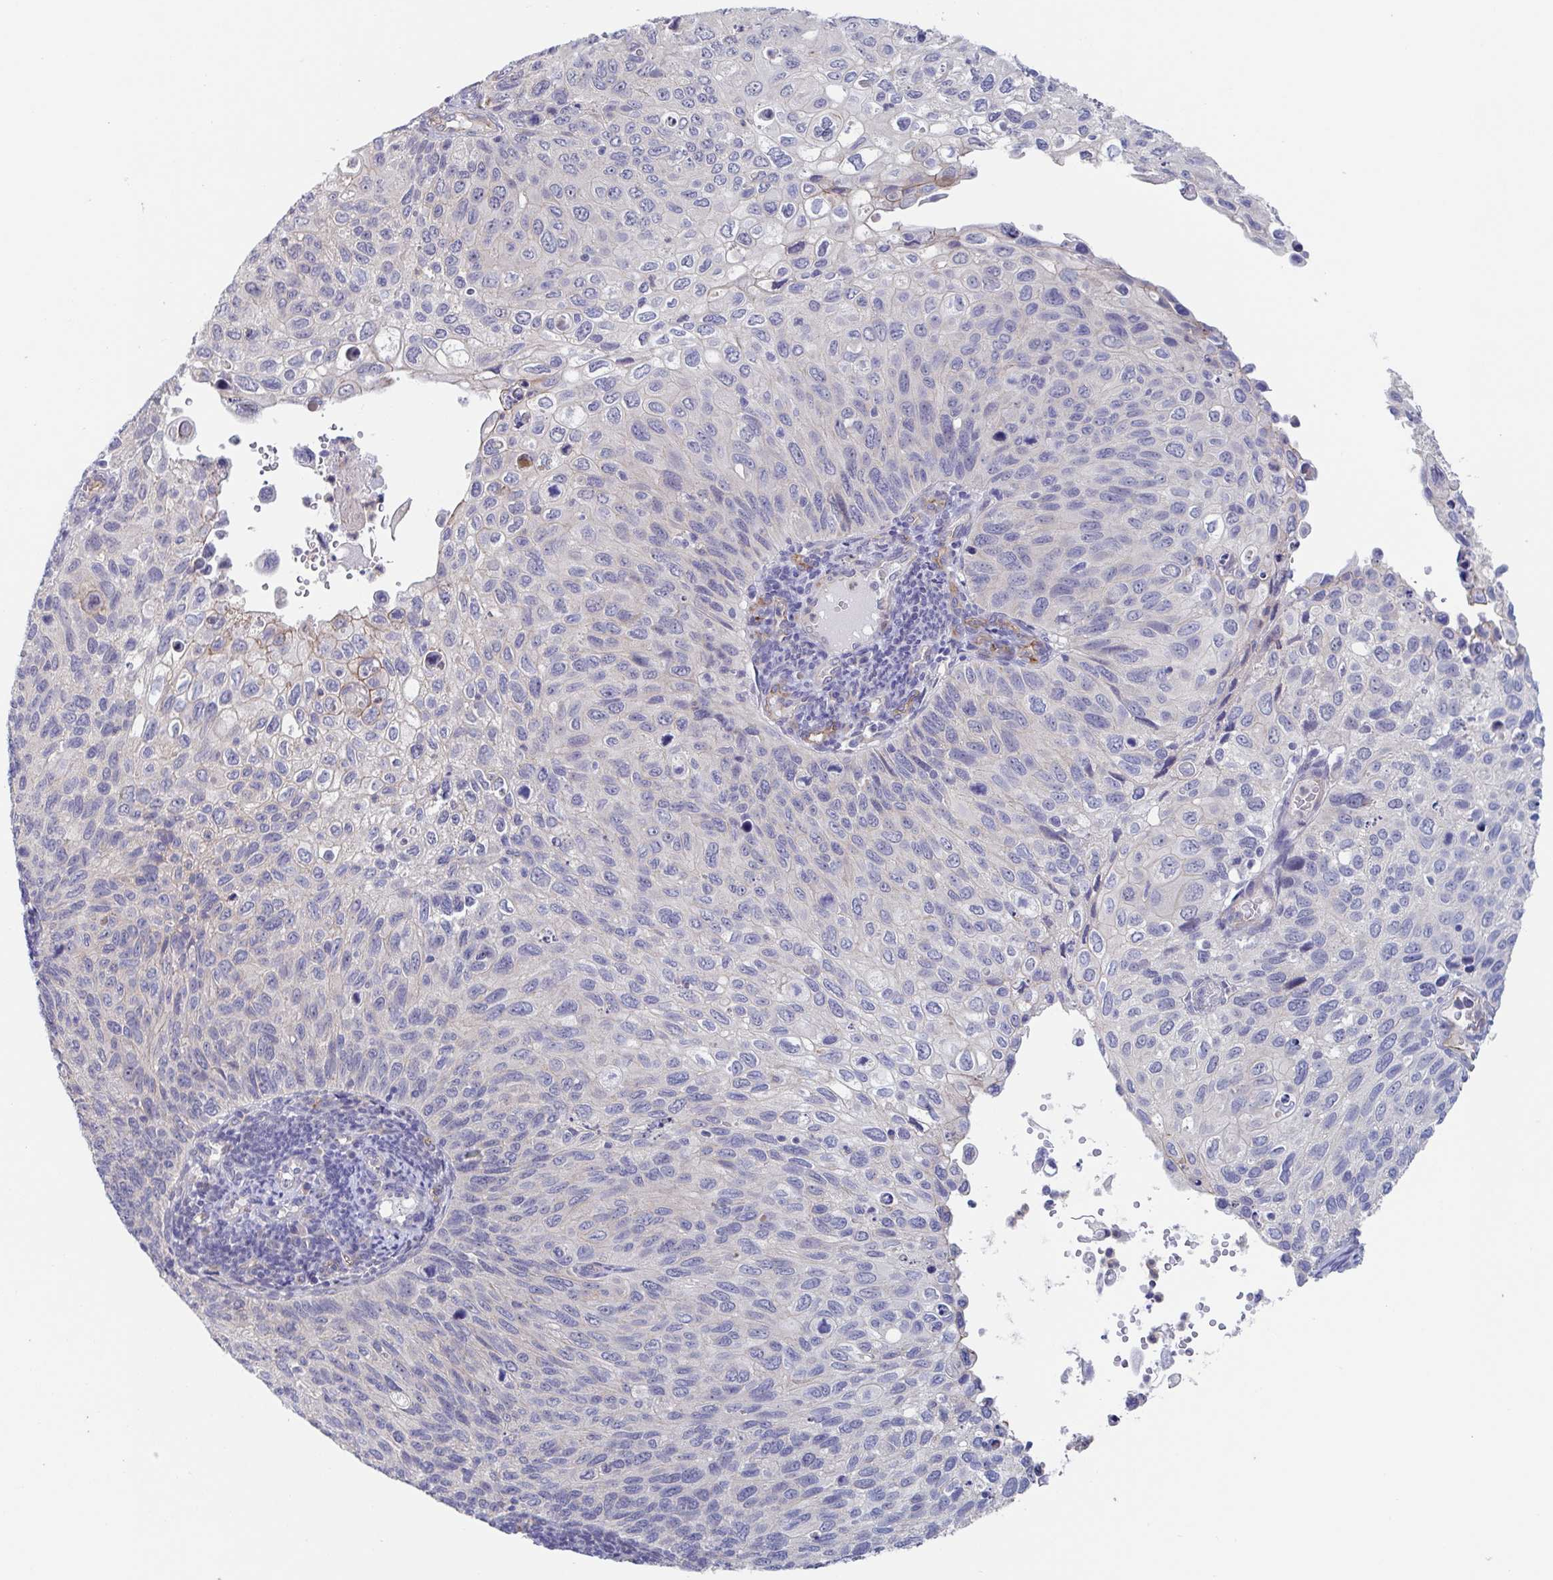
{"staining": {"intensity": "negative", "quantity": "none", "location": "none"}, "tissue": "cervical cancer", "cell_type": "Tumor cells", "image_type": "cancer", "snomed": [{"axis": "morphology", "description": "Squamous cell carcinoma, NOS"}, {"axis": "topography", "description": "Cervix"}], "caption": "This is an IHC image of squamous cell carcinoma (cervical). There is no expression in tumor cells.", "gene": "ST14", "patient": {"sex": "female", "age": 70}}